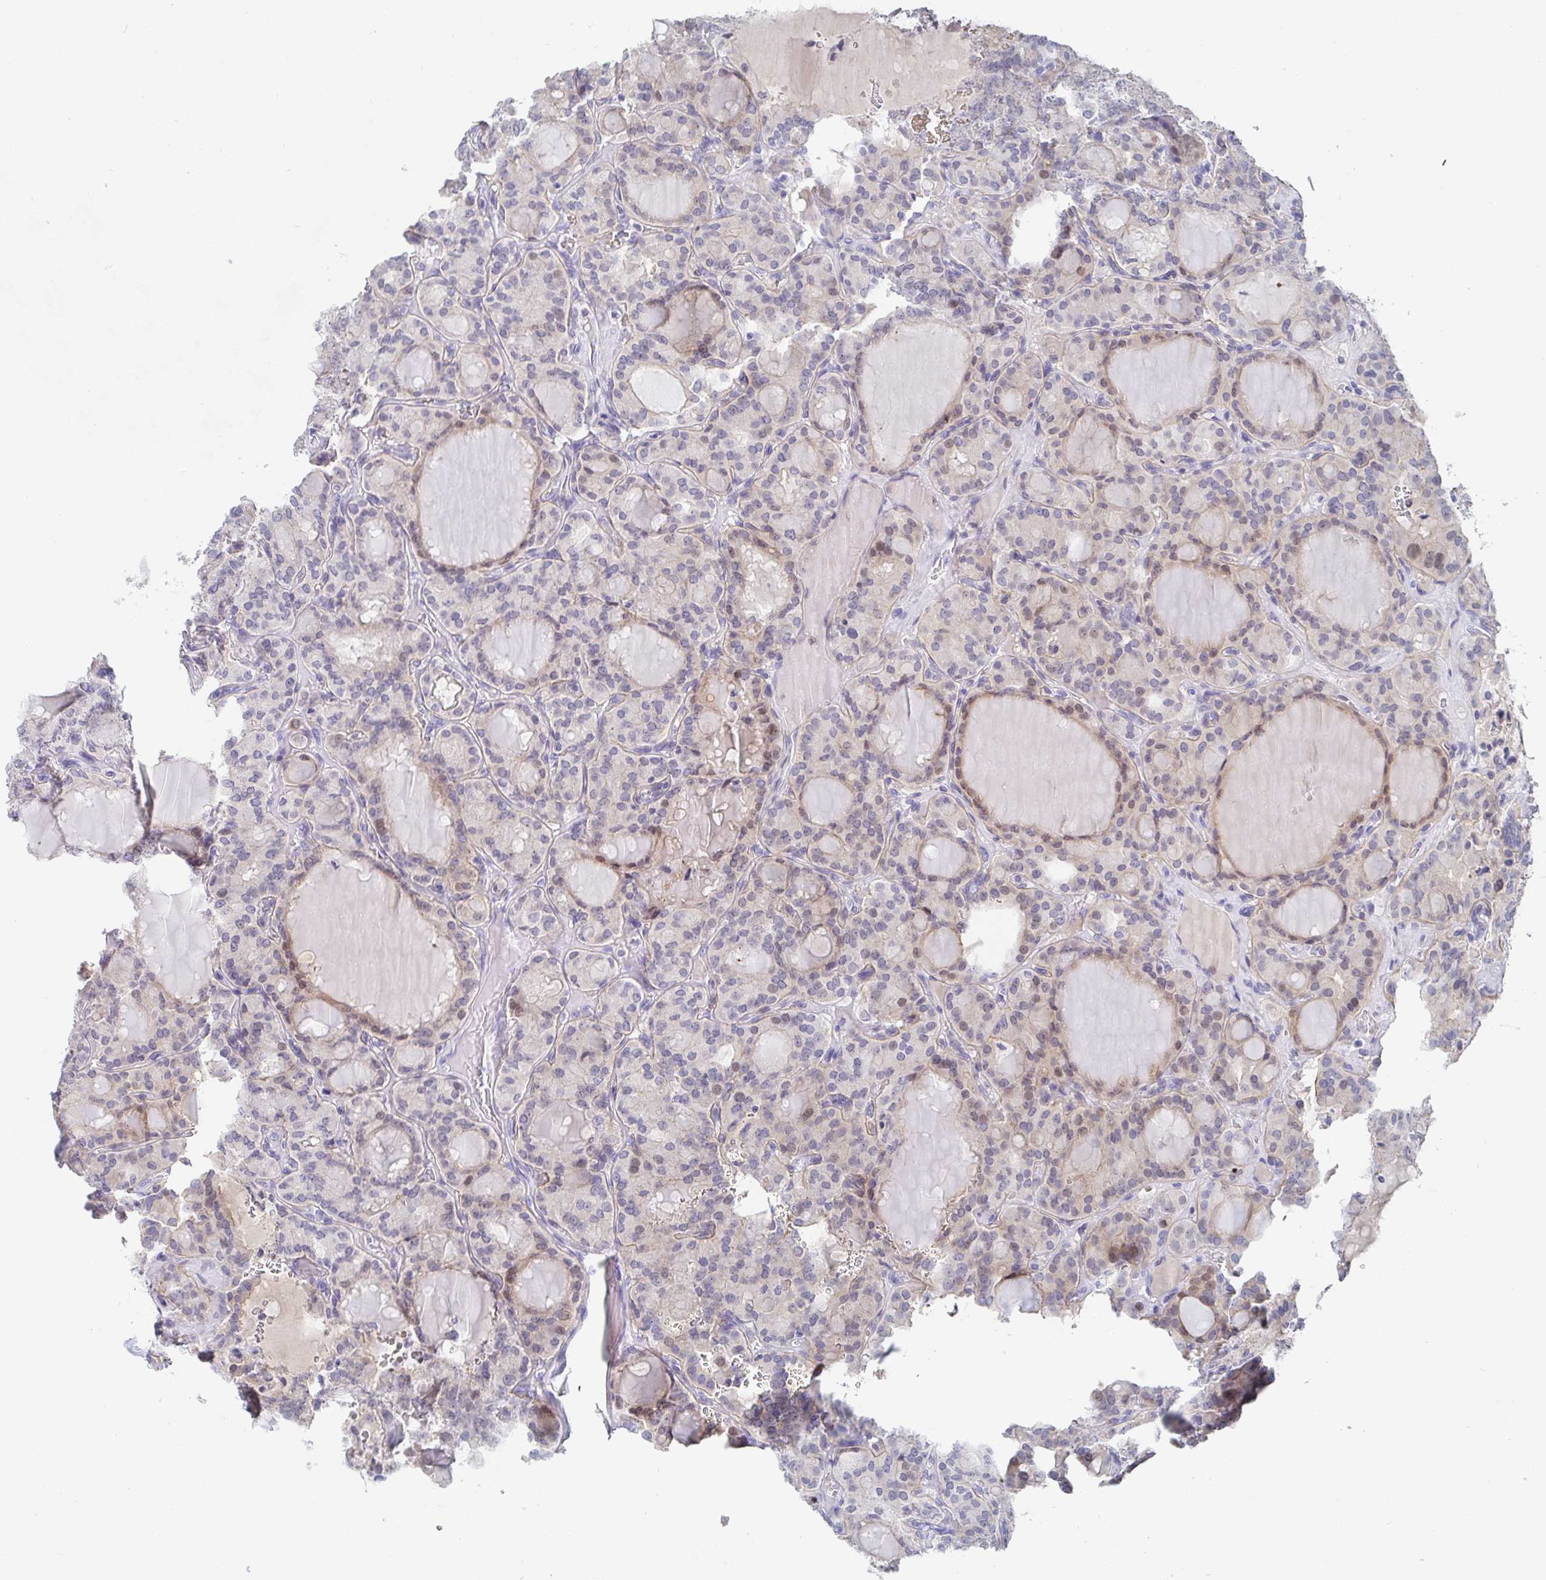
{"staining": {"intensity": "weak", "quantity": "<25%", "location": "cytoplasmic/membranous,nuclear"}, "tissue": "thyroid cancer", "cell_type": "Tumor cells", "image_type": "cancer", "snomed": [{"axis": "morphology", "description": "Papillary adenocarcinoma, NOS"}, {"axis": "topography", "description": "Thyroid gland"}], "caption": "Papillary adenocarcinoma (thyroid) was stained to show a protein in brown. There is no significant expression in tumor cells.", "gene": "ZNF430", "patient": {"sex": "male", "age": 87}}